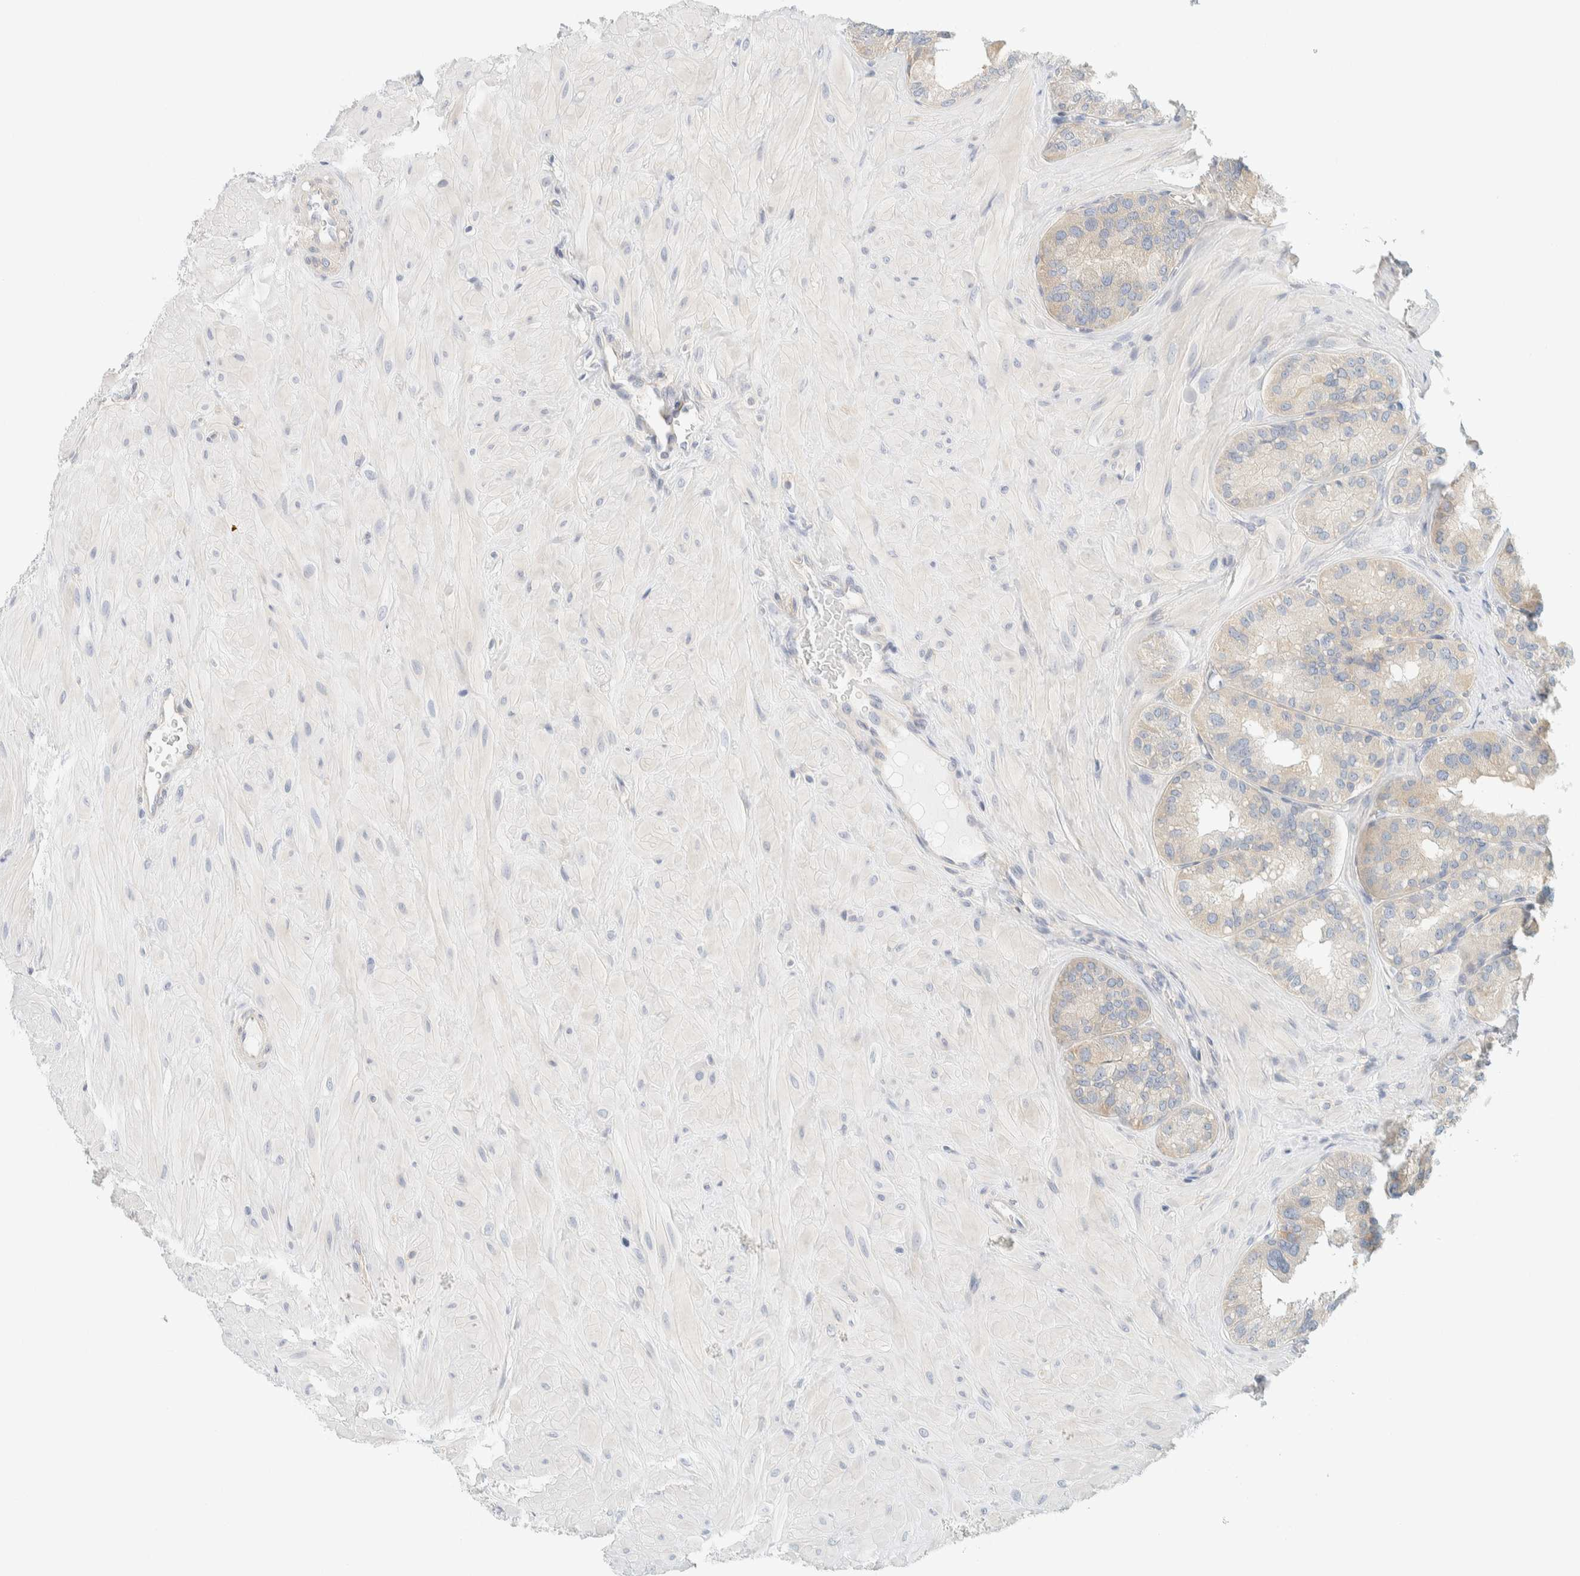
{"staining": {"intensity": "negative", "quantity": "none", "location": "none"}, "tissue": "seminal vesicle", "cell_type": "Glandular cells", "image_type": "normal", "snomed": [{"axis": "morphology", "description": "Normal tissue, NOS"}, {"axis": "topography", "description": "Prostate"}, {"axis": "topography", "description": "Seminal veicle"}], "caption": "High power microscopy micrograph of an immunohistochemistry photomicrograph of normal seminal vesicle, revealing no significant staining in glandular cells. Nuclei are stained in blue.", "gene": "AARSD1", "patient": {"sex": "male", "age": 51}}